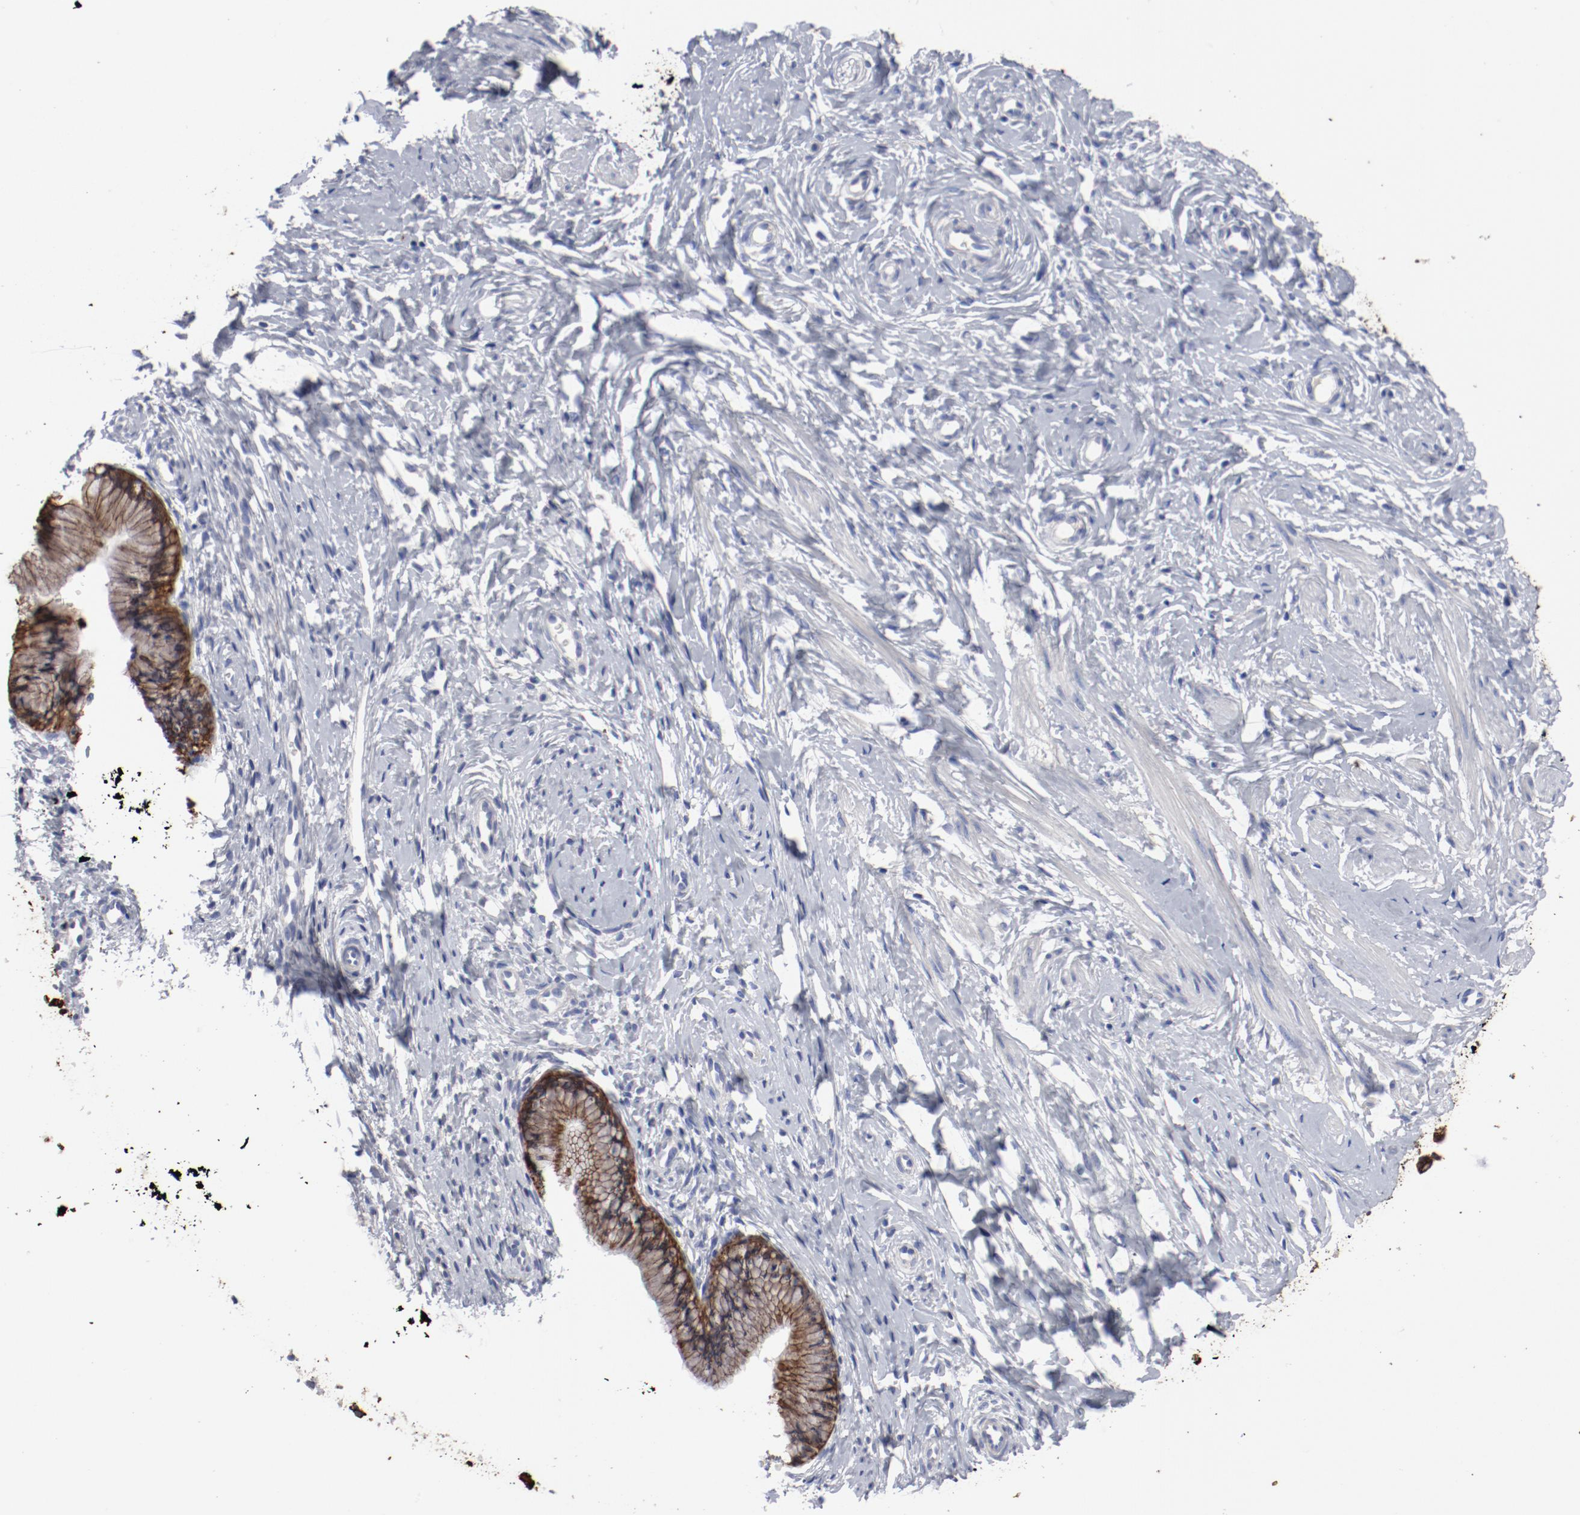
{"staining": {"intensity": "strong", "quantity": ">75%", "location": "cytoplasmic/membranous"}, "tissue": "cervix", "cell_type": "Glandular cells", "image_type": "normal", "snomed": [{"axis": "morphology", "description": "Normal tissue, NOS"}, {"axis": "topography", "description": "Cervix"}], "caption": "Protein staining of benign cervix reveals strong cytoplasmic/membranous staining in approximately >75% of glandular cells.", "gene": "TSPAN6", "patient": {"sex": "female", "age": 46}}